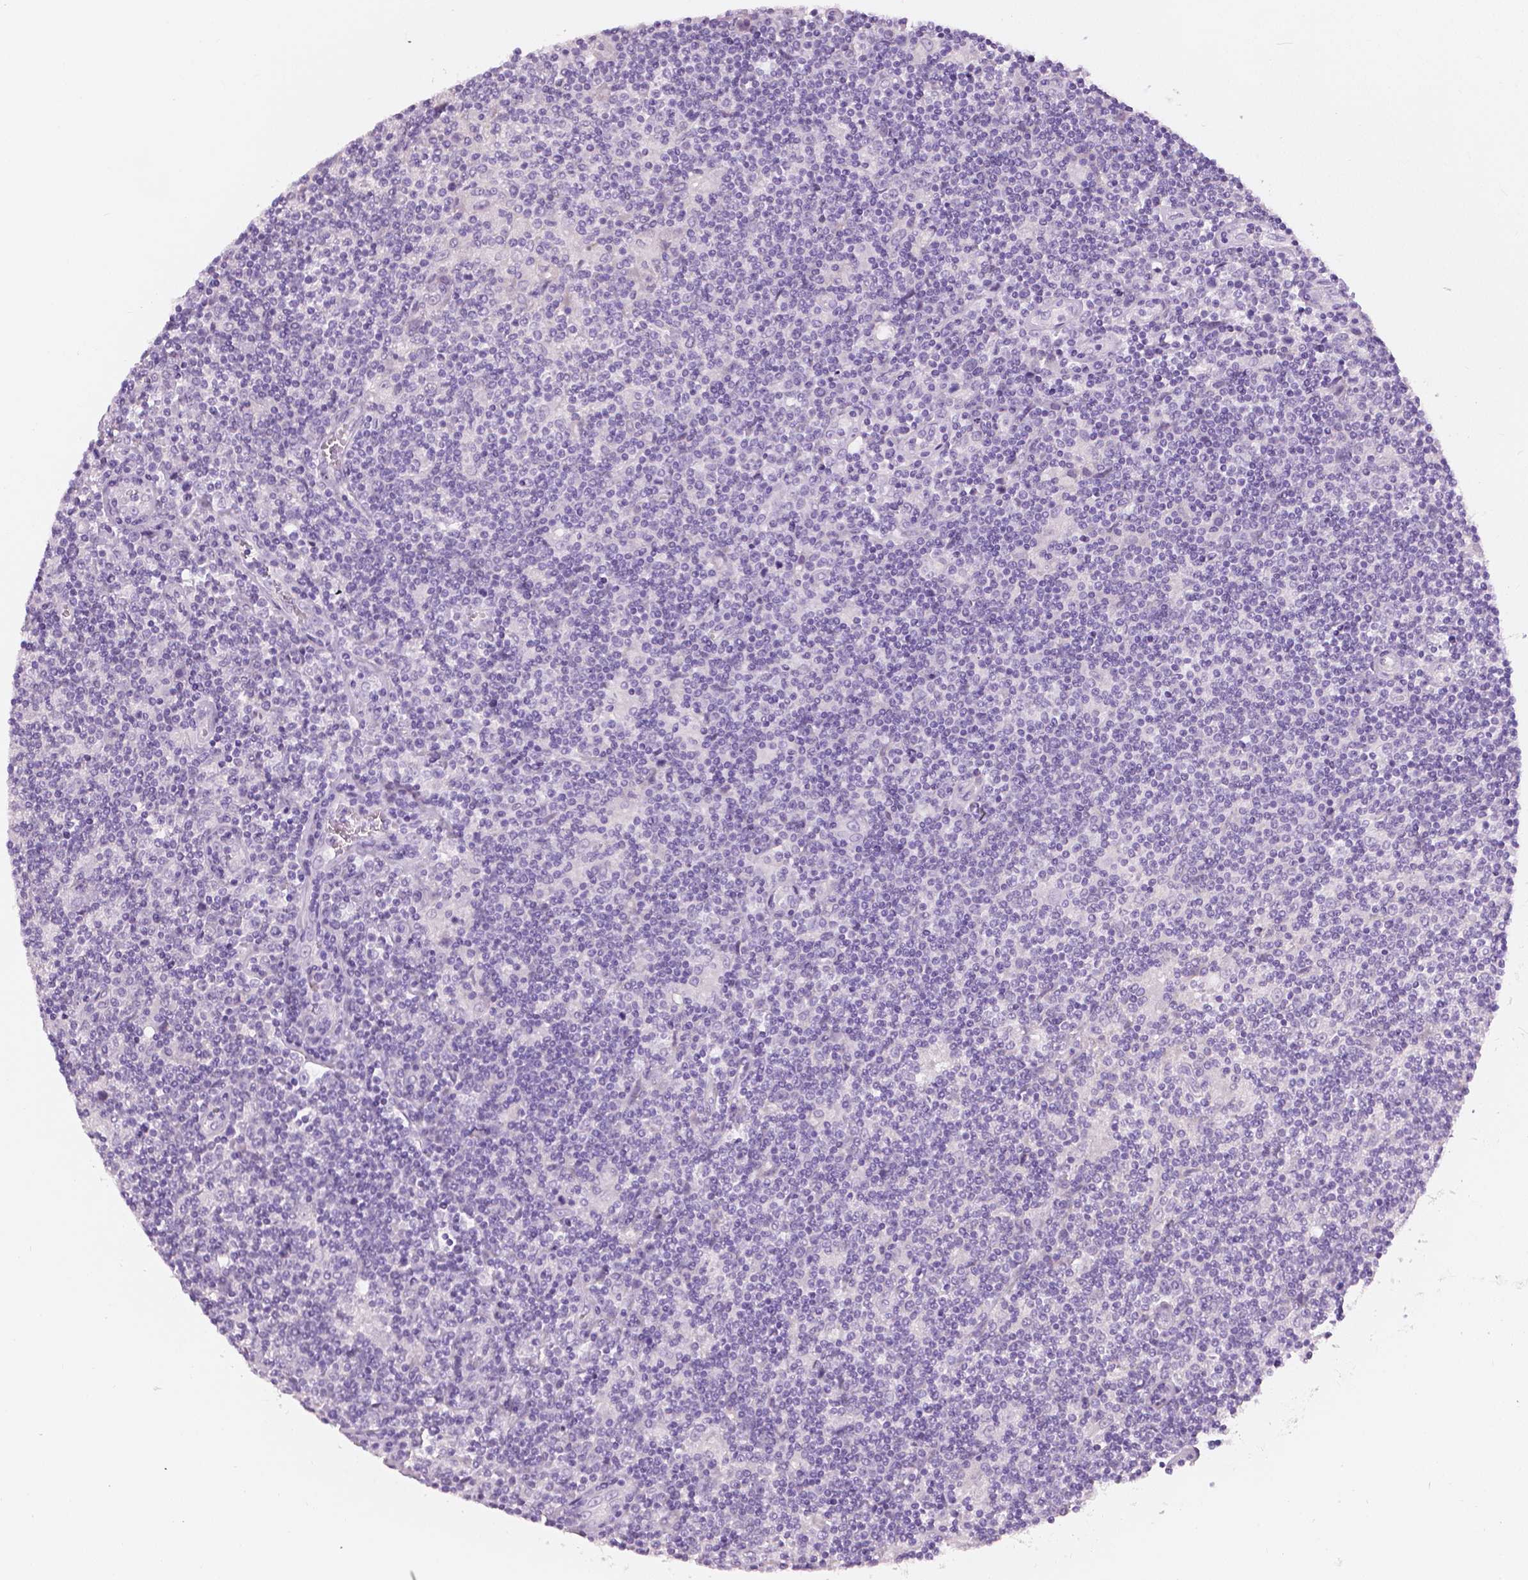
{"staining": {"intensity": "negative", "quantity": "none", "location": "none"}, "tissue": "lymphoma", "cell_type": "Tumor cells", "image_type": "cancer", "snomed": [{"axis": "morphology", "description": "Hodgkin's disease, NOS"}, {"axis": "topography", "description": "Lymph node"}], "caption": "The image reveals no significant staining in tumor cells of lymphoma. (DAB (3,3'-diaminobenzidine) immunohistochemistry, high magnification).", "gene": "SLC24A1", "patient": {"sex": "male", "age": 40}}